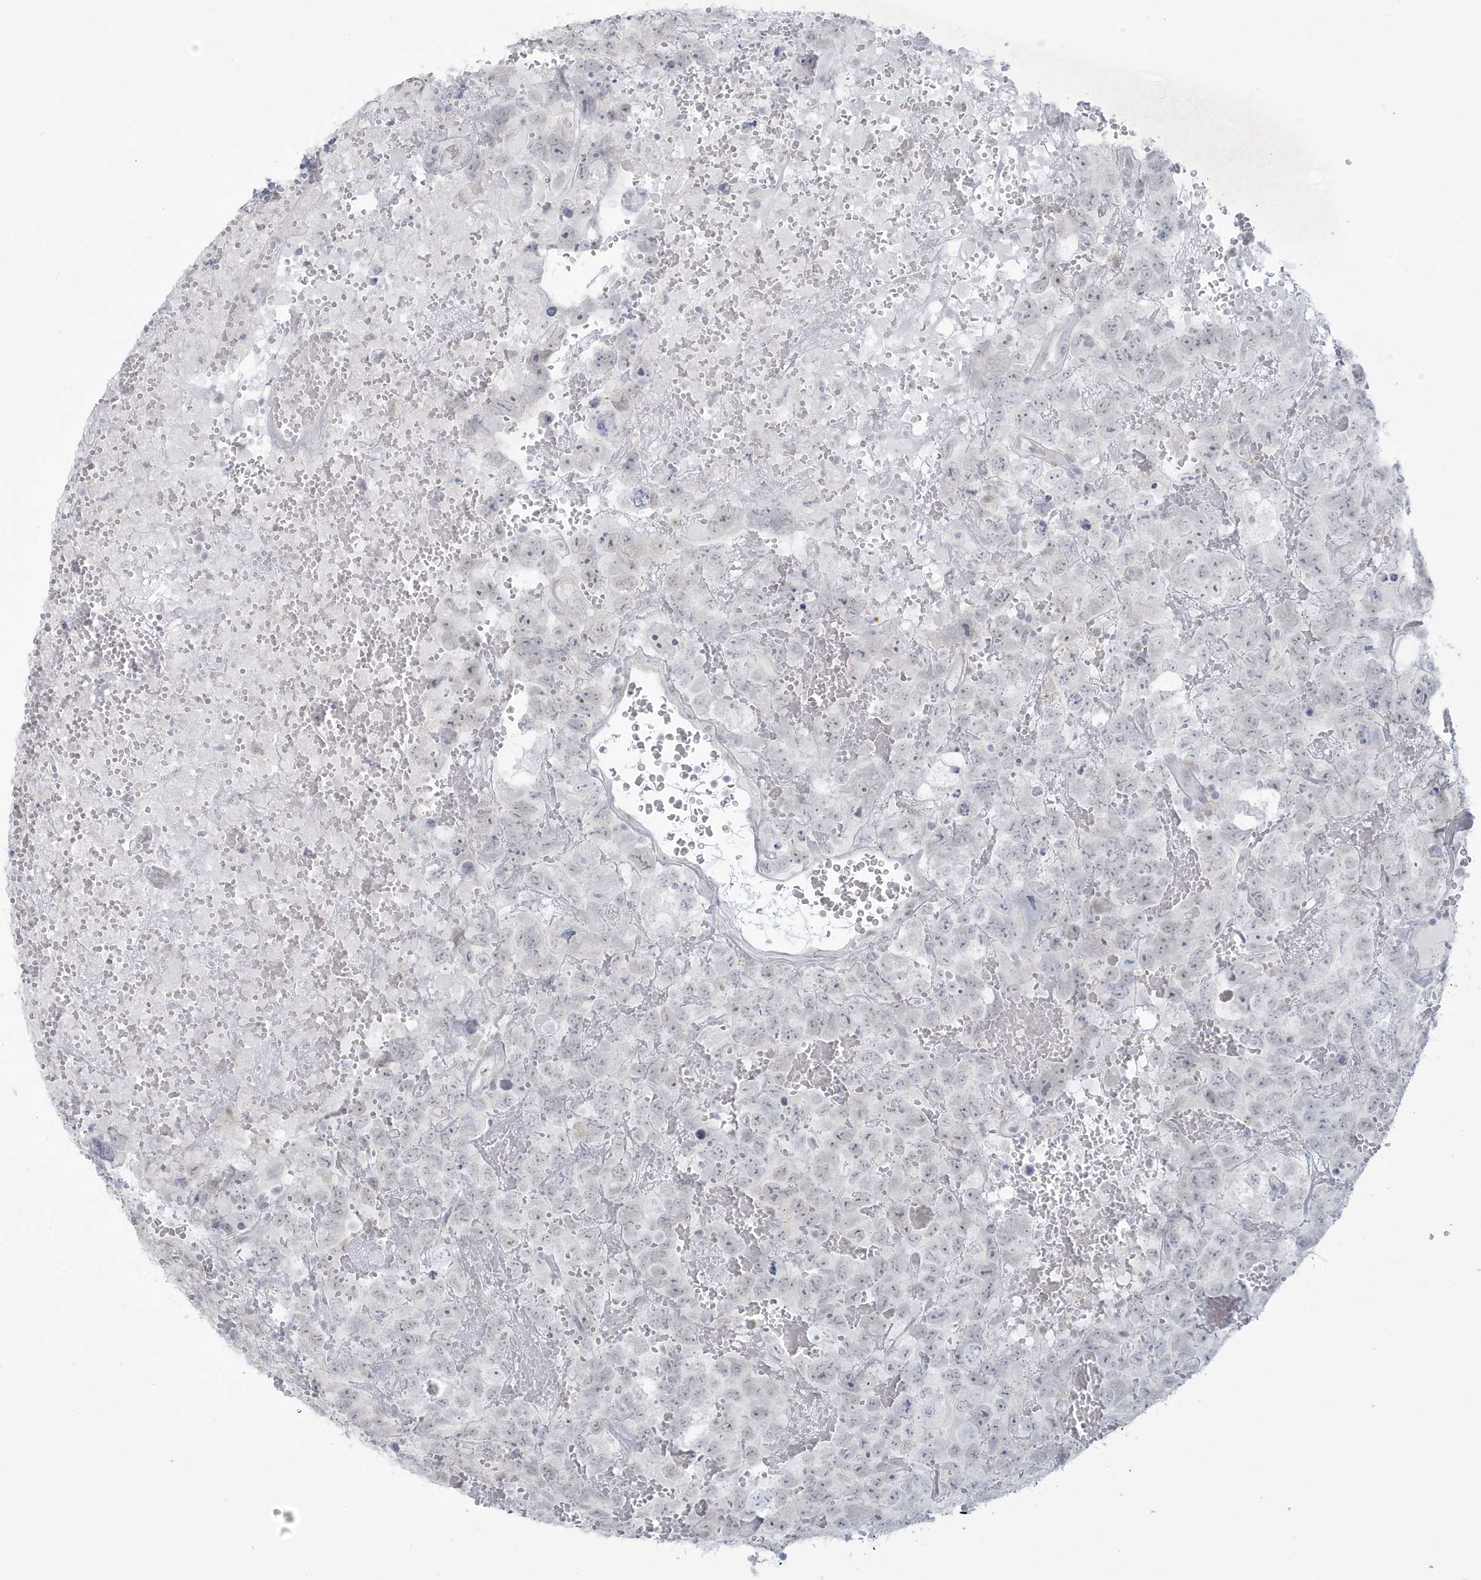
{"staining": {"intensity": "negative", "quantity": "none", "location": "none"}, "tissue": "testis cancer", "cell_type": "Tumor cells", "image_type": "cancer", "snomed": [{"axis": "morphology", "description": "Carcinoma, Embryonal, NOS"}, {"axis": "topography", "description": "Testis"}], "caption": "Immunohistochemistry image of neoplastic tissue: human embryonal carcinoma (testis) stained with DAB (3,3'-diaminobenzidine) exhibits no significant protein positivity in tumor cells.", "gene": "HERC6", "patient": {"sex": "male", "age": 45}}